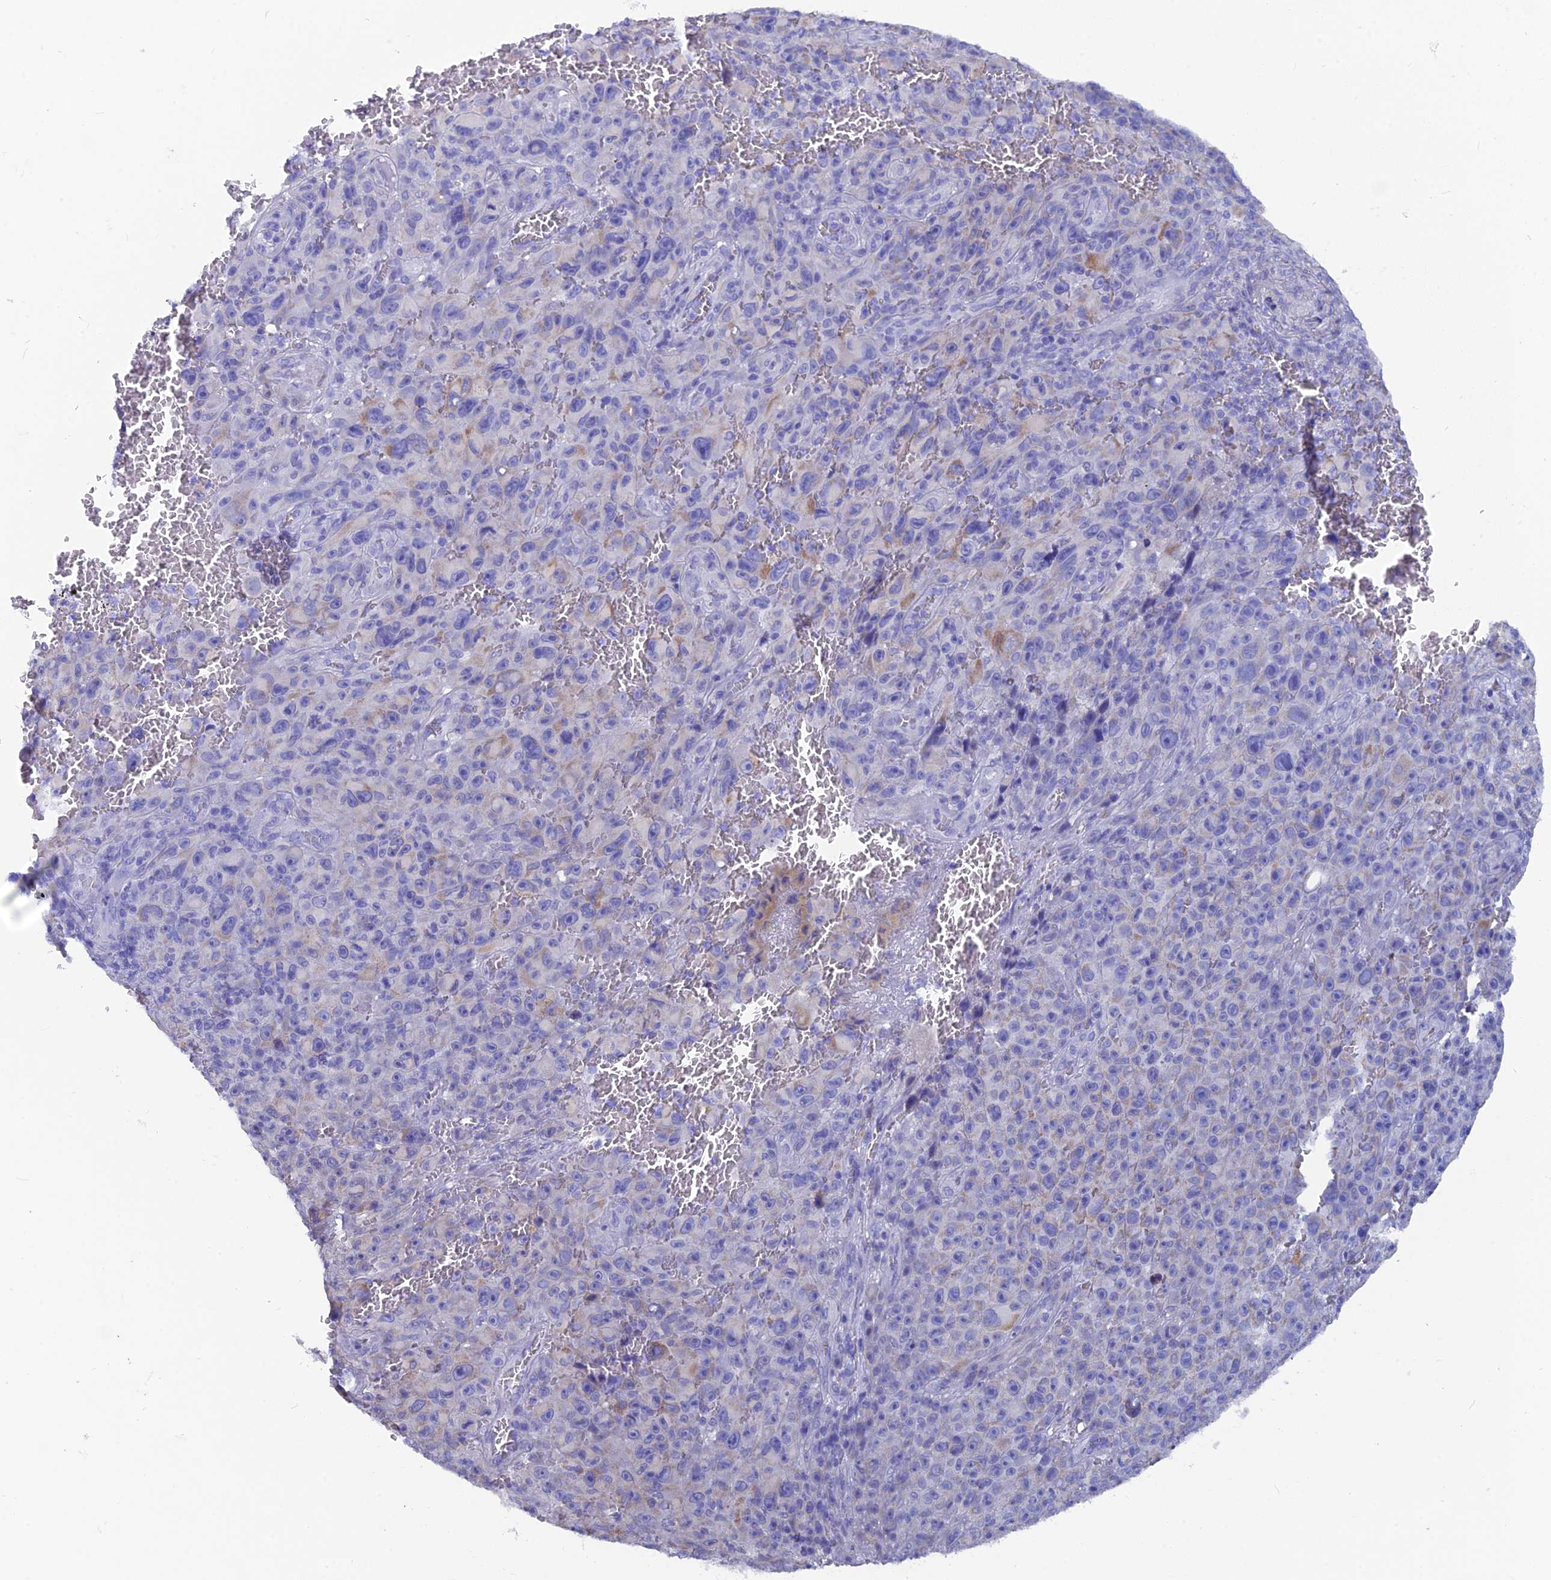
{"staining": {"intensity": "negative", "quantity": "none", "location": "none"}, "tissue": "melanoma", "cell_type": "Tumor cells", "image_type": "cancer", "snomed": [{"axis": "morphology", "description": "Malignant melanoma, NOS"}, {"axis": "topography", "description": "Skin"}], "caption": "Immunohistochemistry (IHC) of melanoma demonstrates no positivity in tumor cells.", "gene": "AK4", "patient": {"sex": "female", "age": 82}}